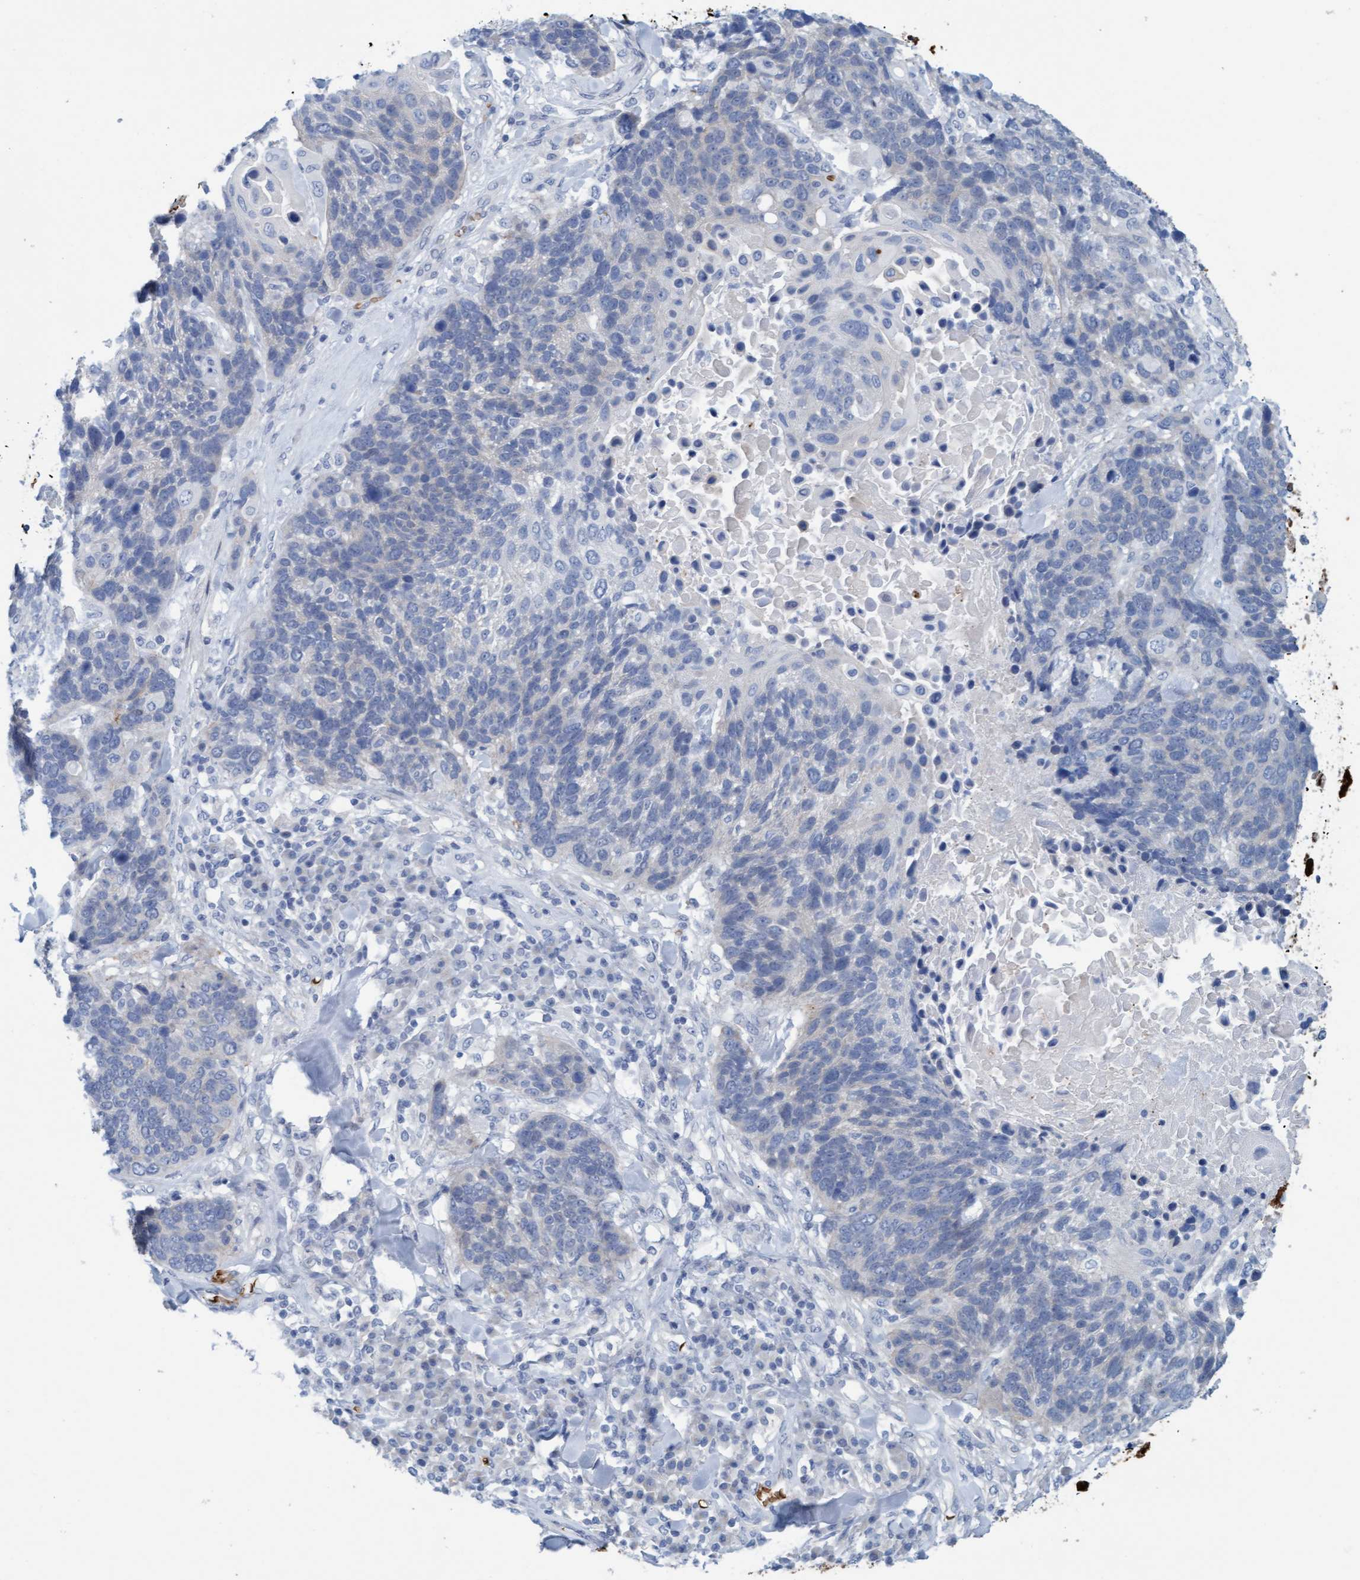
{"staining": {"intensity": "negative", "quantity": "none", "location": "none"}, "tissue": "lung cancer", "cell_type": "Tumor cells", "image_type": "cancer", "snomed": [{"axis": "morphology", "description": "Squamous cell carcinoma, NOS"}, {"axis": "topography", "description": "Lung"}], "caption": "The histopathology image displays no staining of tumor cells in lung cancer (squamous cell carcinoma).", "gene": "P2RX5", "patient": {"sex": "male", "age": 65}}